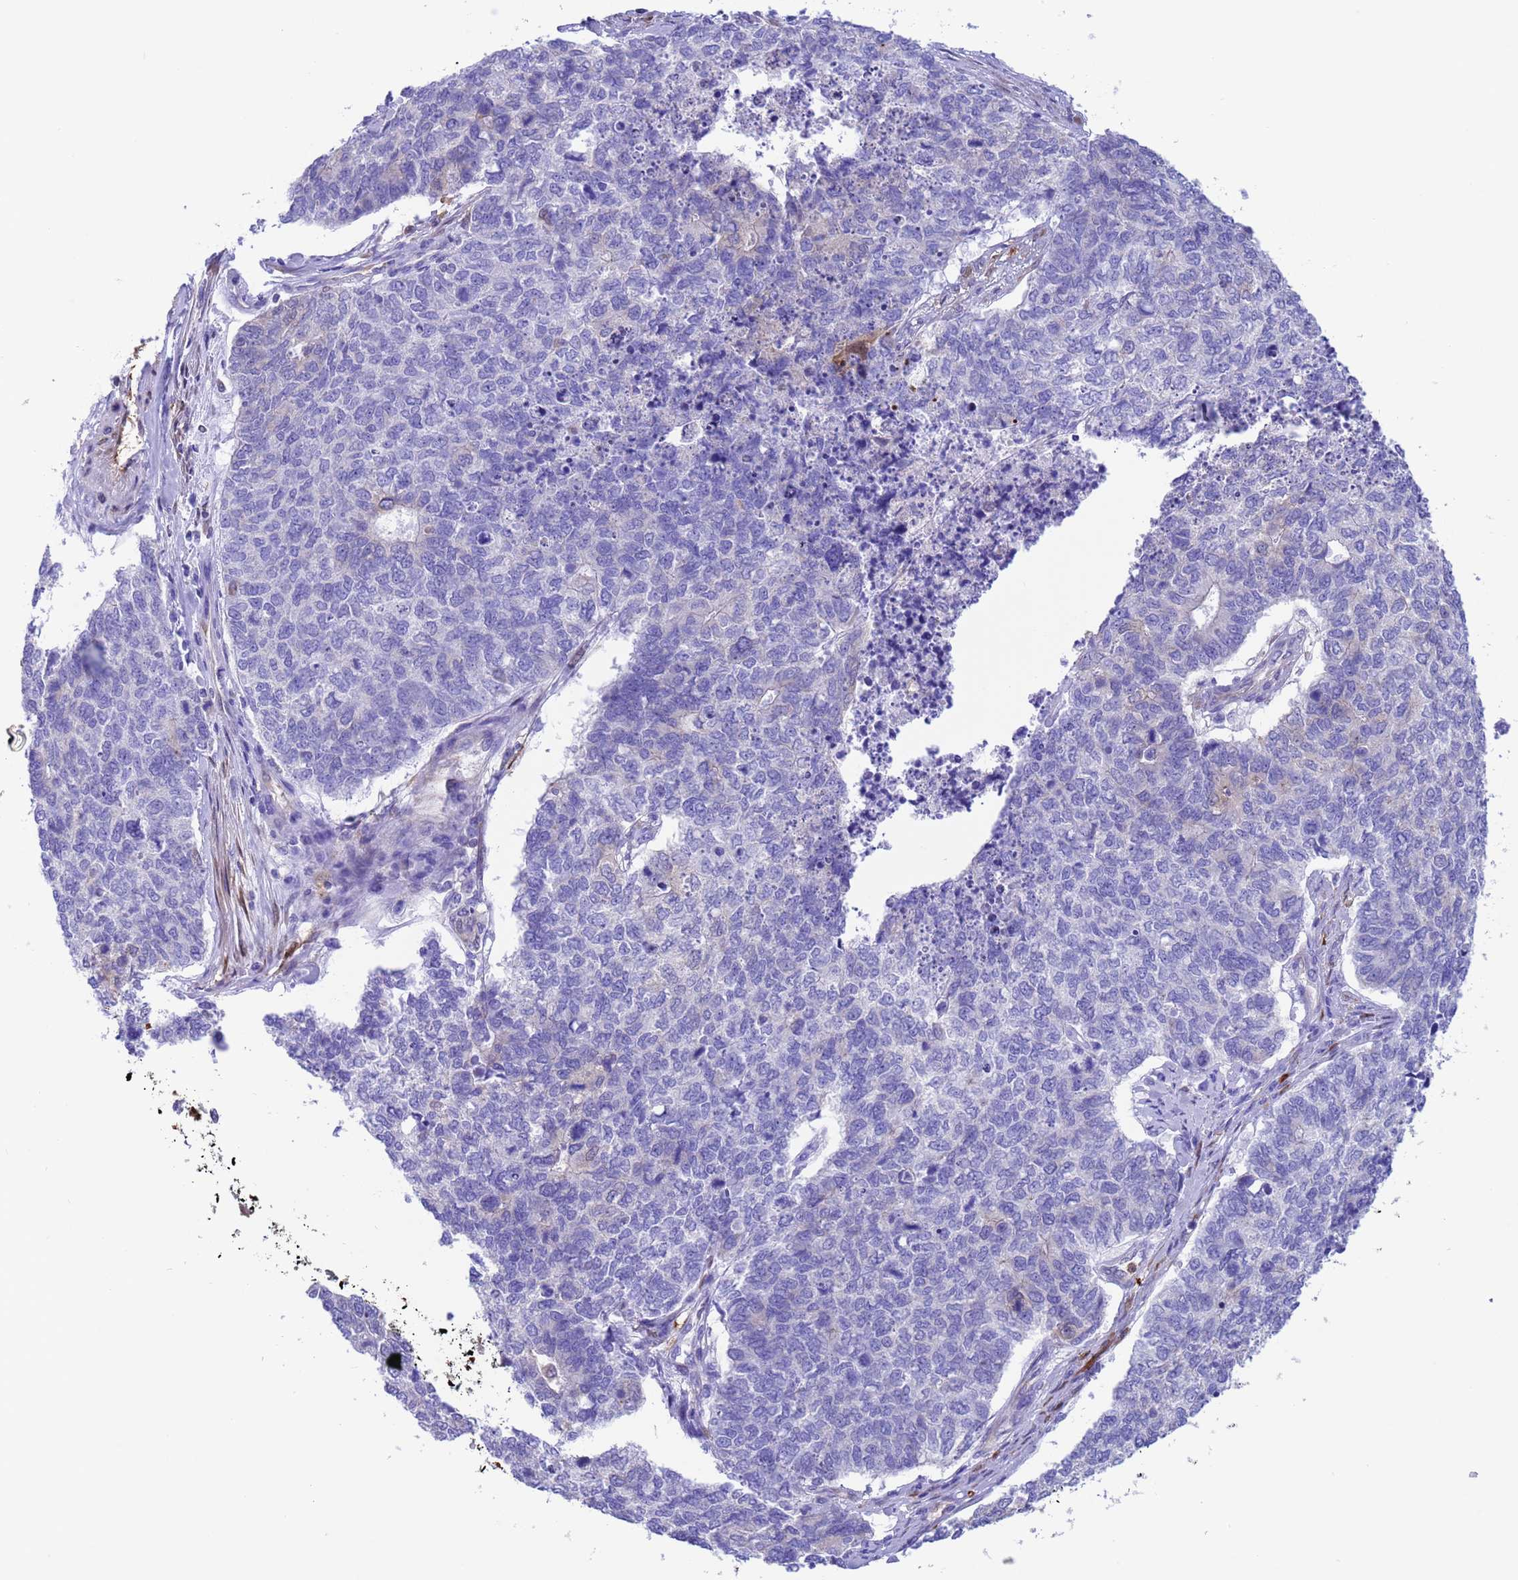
{"staining": {"intensity": "negative", "quantity": "none", "location": "none"}, "tissue": "cervical cancer", "cell_type": "Tumor cells", "image_type": "cancer", "snomed": [{"axis": "morphology", "description": "Squamous cell carcinoma, NOS"}, {"axis": "topography", "description": "Cervix"}], "caption": "Immunohistochemical staining of human cervical cancer displays no significant staining in tumor cells. The staining is performed using DAB brown chromogen with nuclei counter-stained in using hematoxylin.", "gene": "C6orf47", "patient": {"sex": "female", "age": 63}}